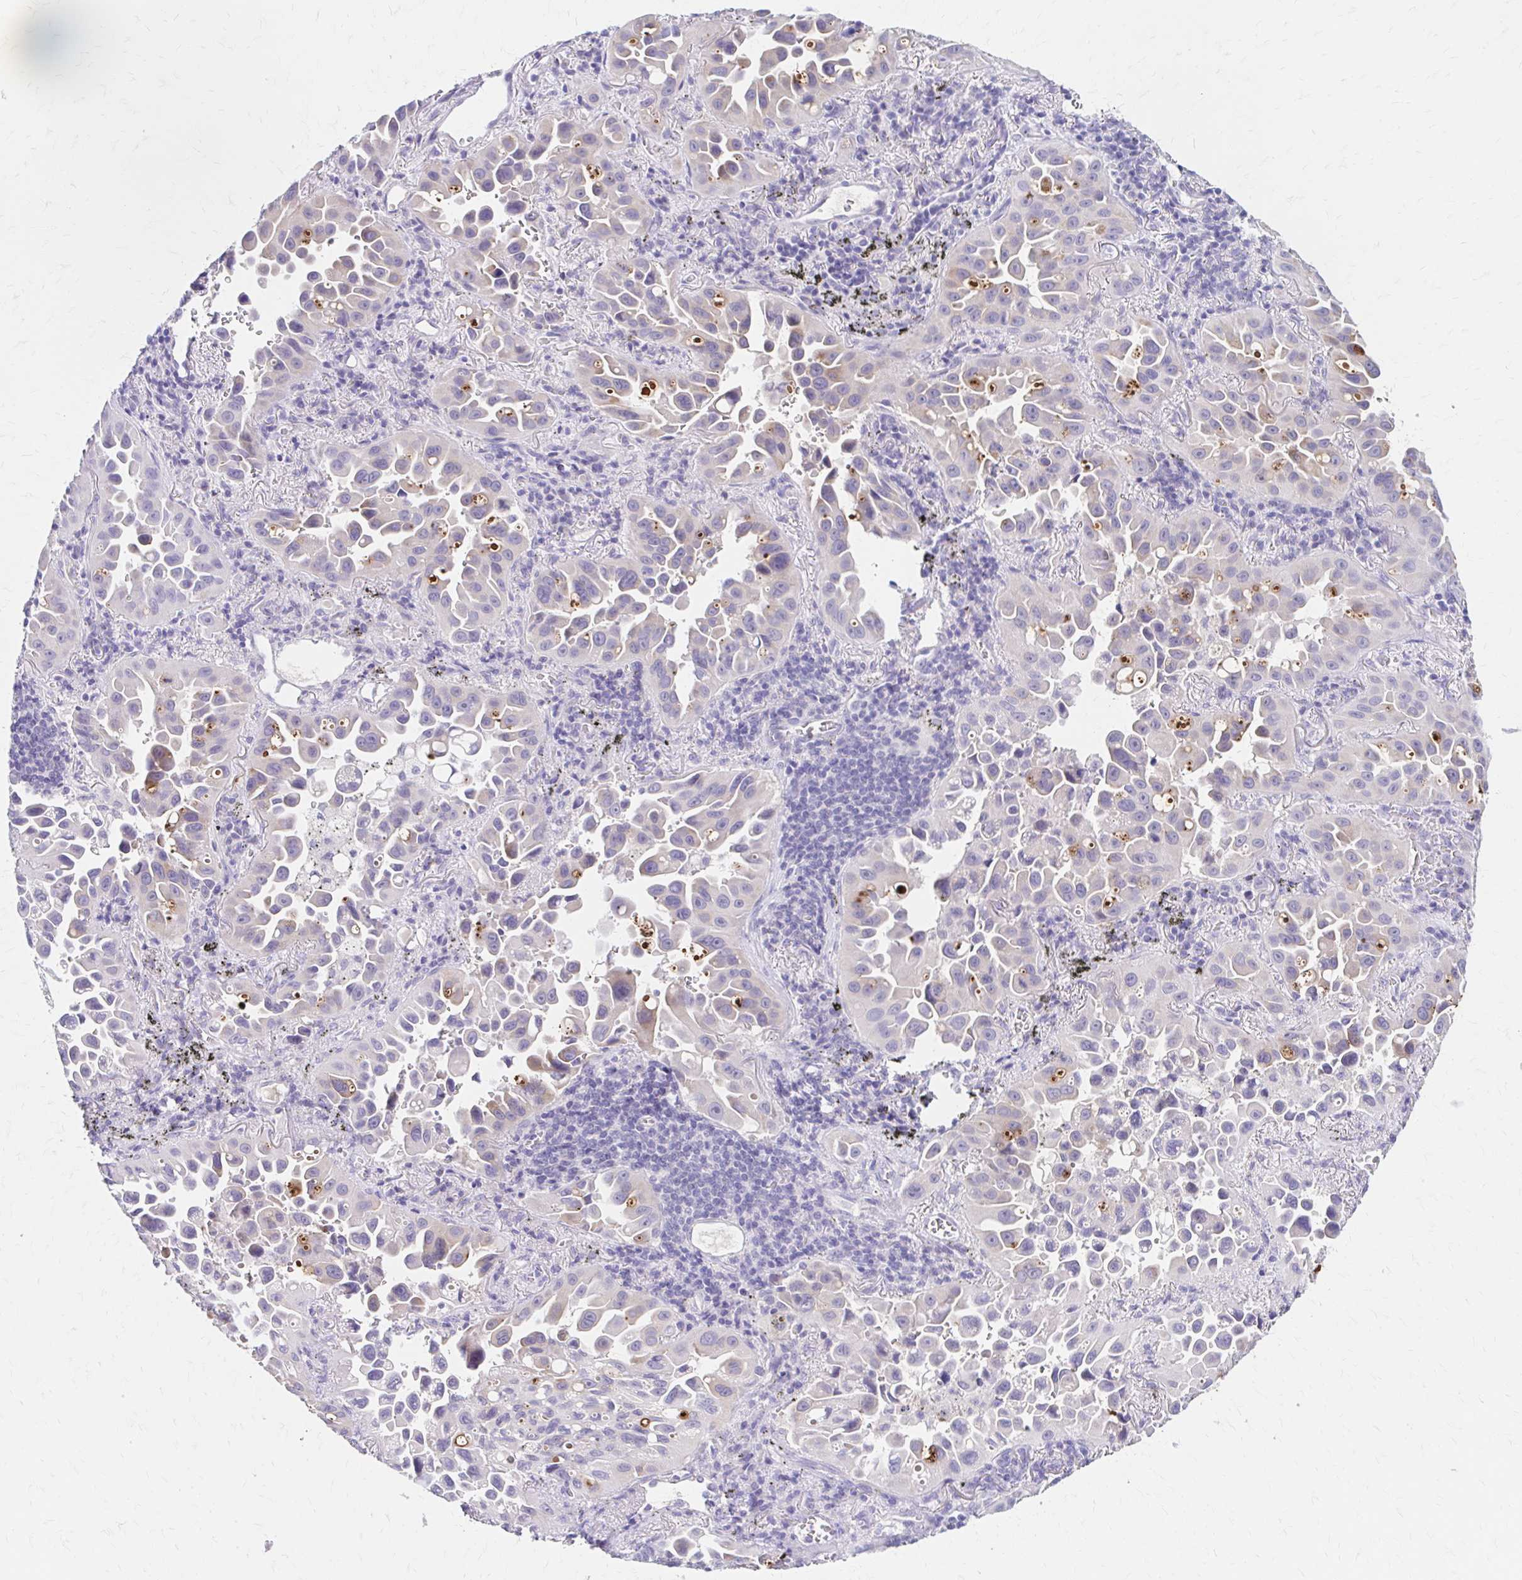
{"staining": {"intensity": "weak", "quantity": "25%-75%", "location": "cytoplasmic/membranous"}, "tissue": "lung cancer", "cell_type": "Tumor cells", "image_type": "cancer", "snomed": [{"axis": "morphology", "description": "Adenocarcinoma, NOS"}, {"axis": "topography", "description": "Lung"}], "caption": "Adenocarcinoma (lung) tissue reveals weak cytoplasmic/membranous positivity in approximately 25%-75% of tumor cells, visualized by immunohistochemistry.", "gene": "AZGP1", "patient": {"sex": "male", "age": 68}}